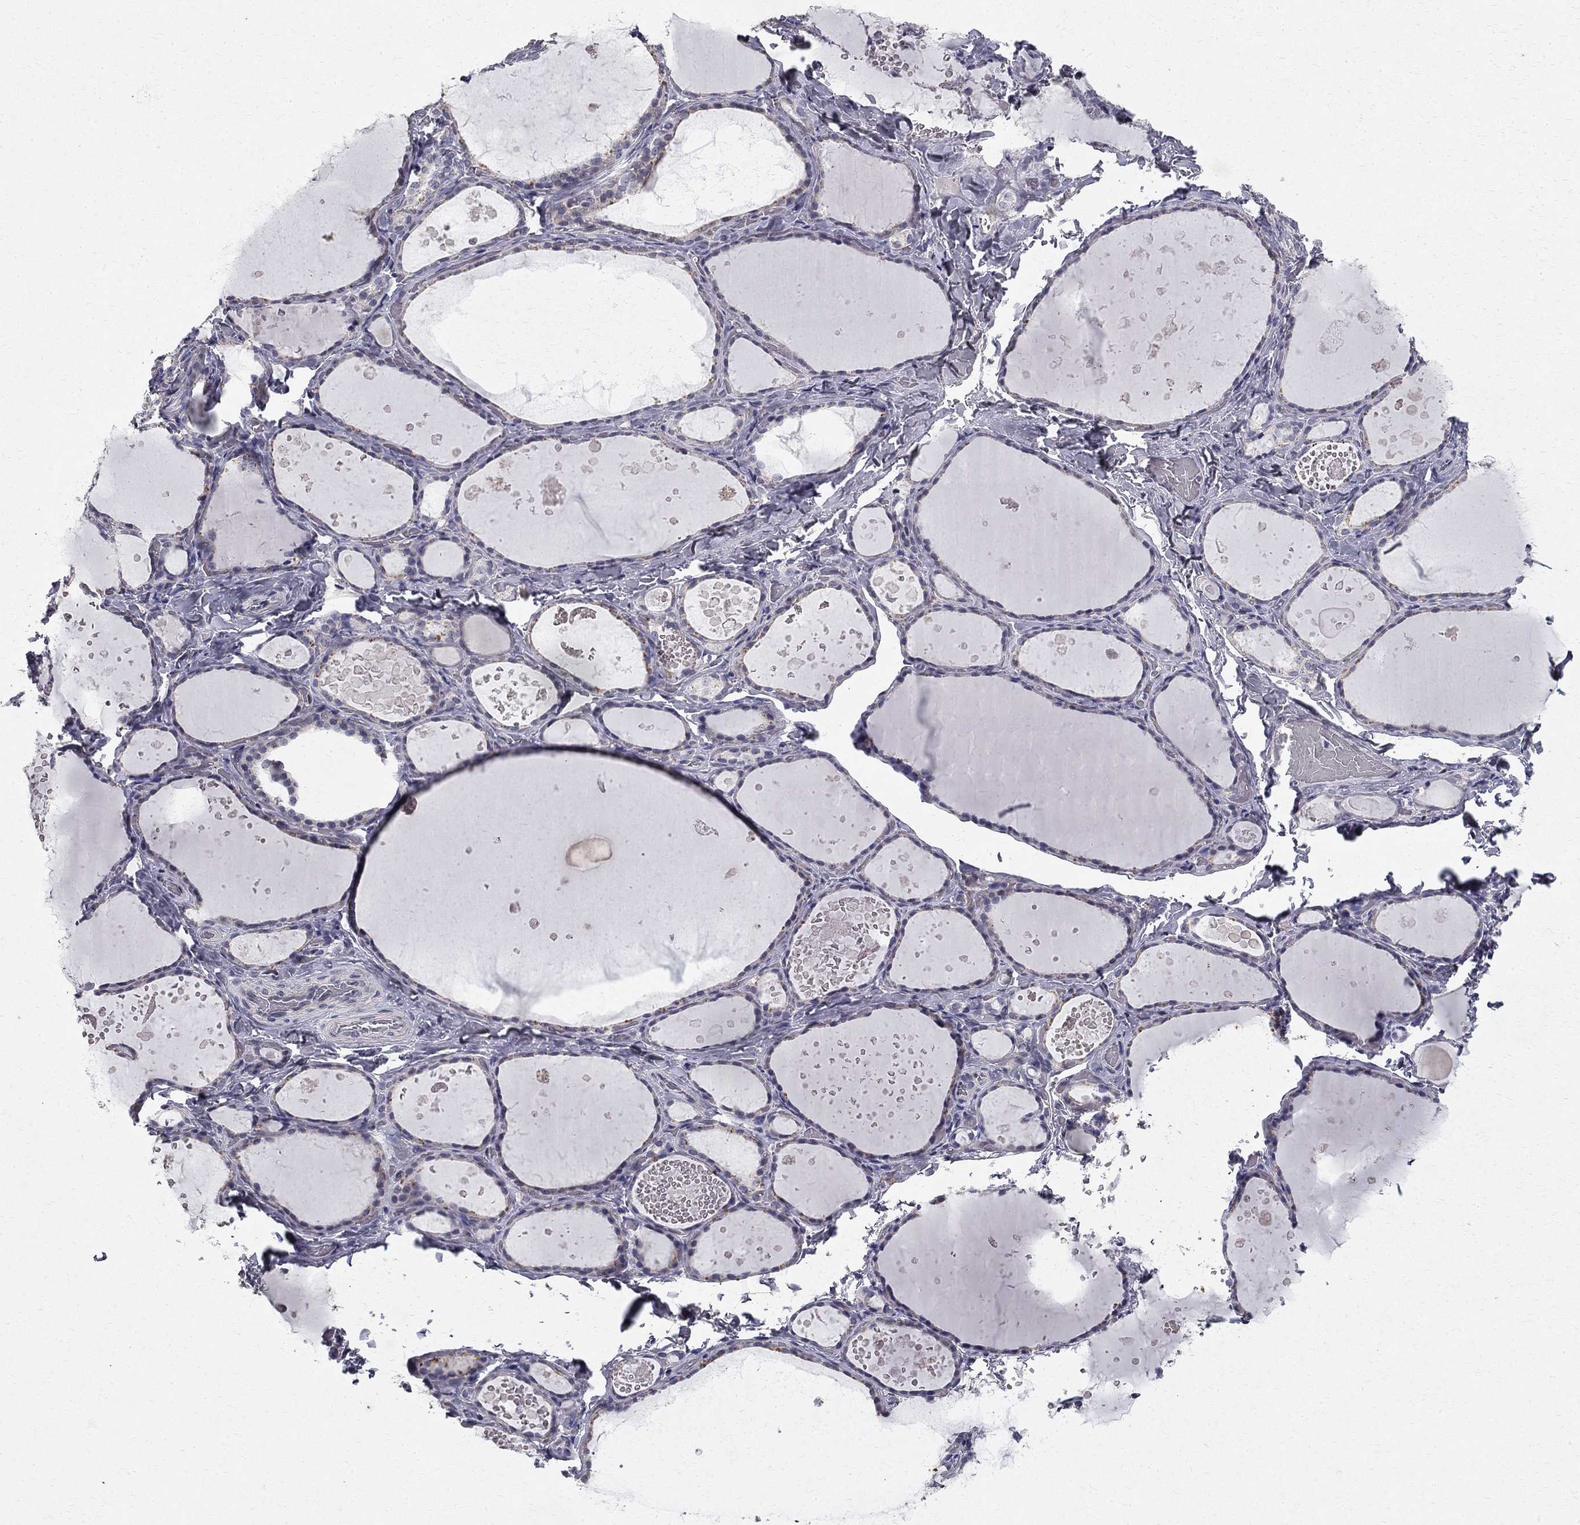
{"staining": {"intensity": "negative", "quantity": "none", "location": "none"}, "tissue": "thyroid gland", "cell_type": "Glandular cells", "image_type": "normal", "snomed": [{"axis": "morphology", "description": "Normal tissue, NOS"}, {"axis": "topography", "description": "Thyroid gland"}], "caption": "Protein analysis of unremarkable thyroid gland shows no significant staining in glandular cells.", "gene": "CLIC6", "patient": {"sex": "female", "age": 56}}